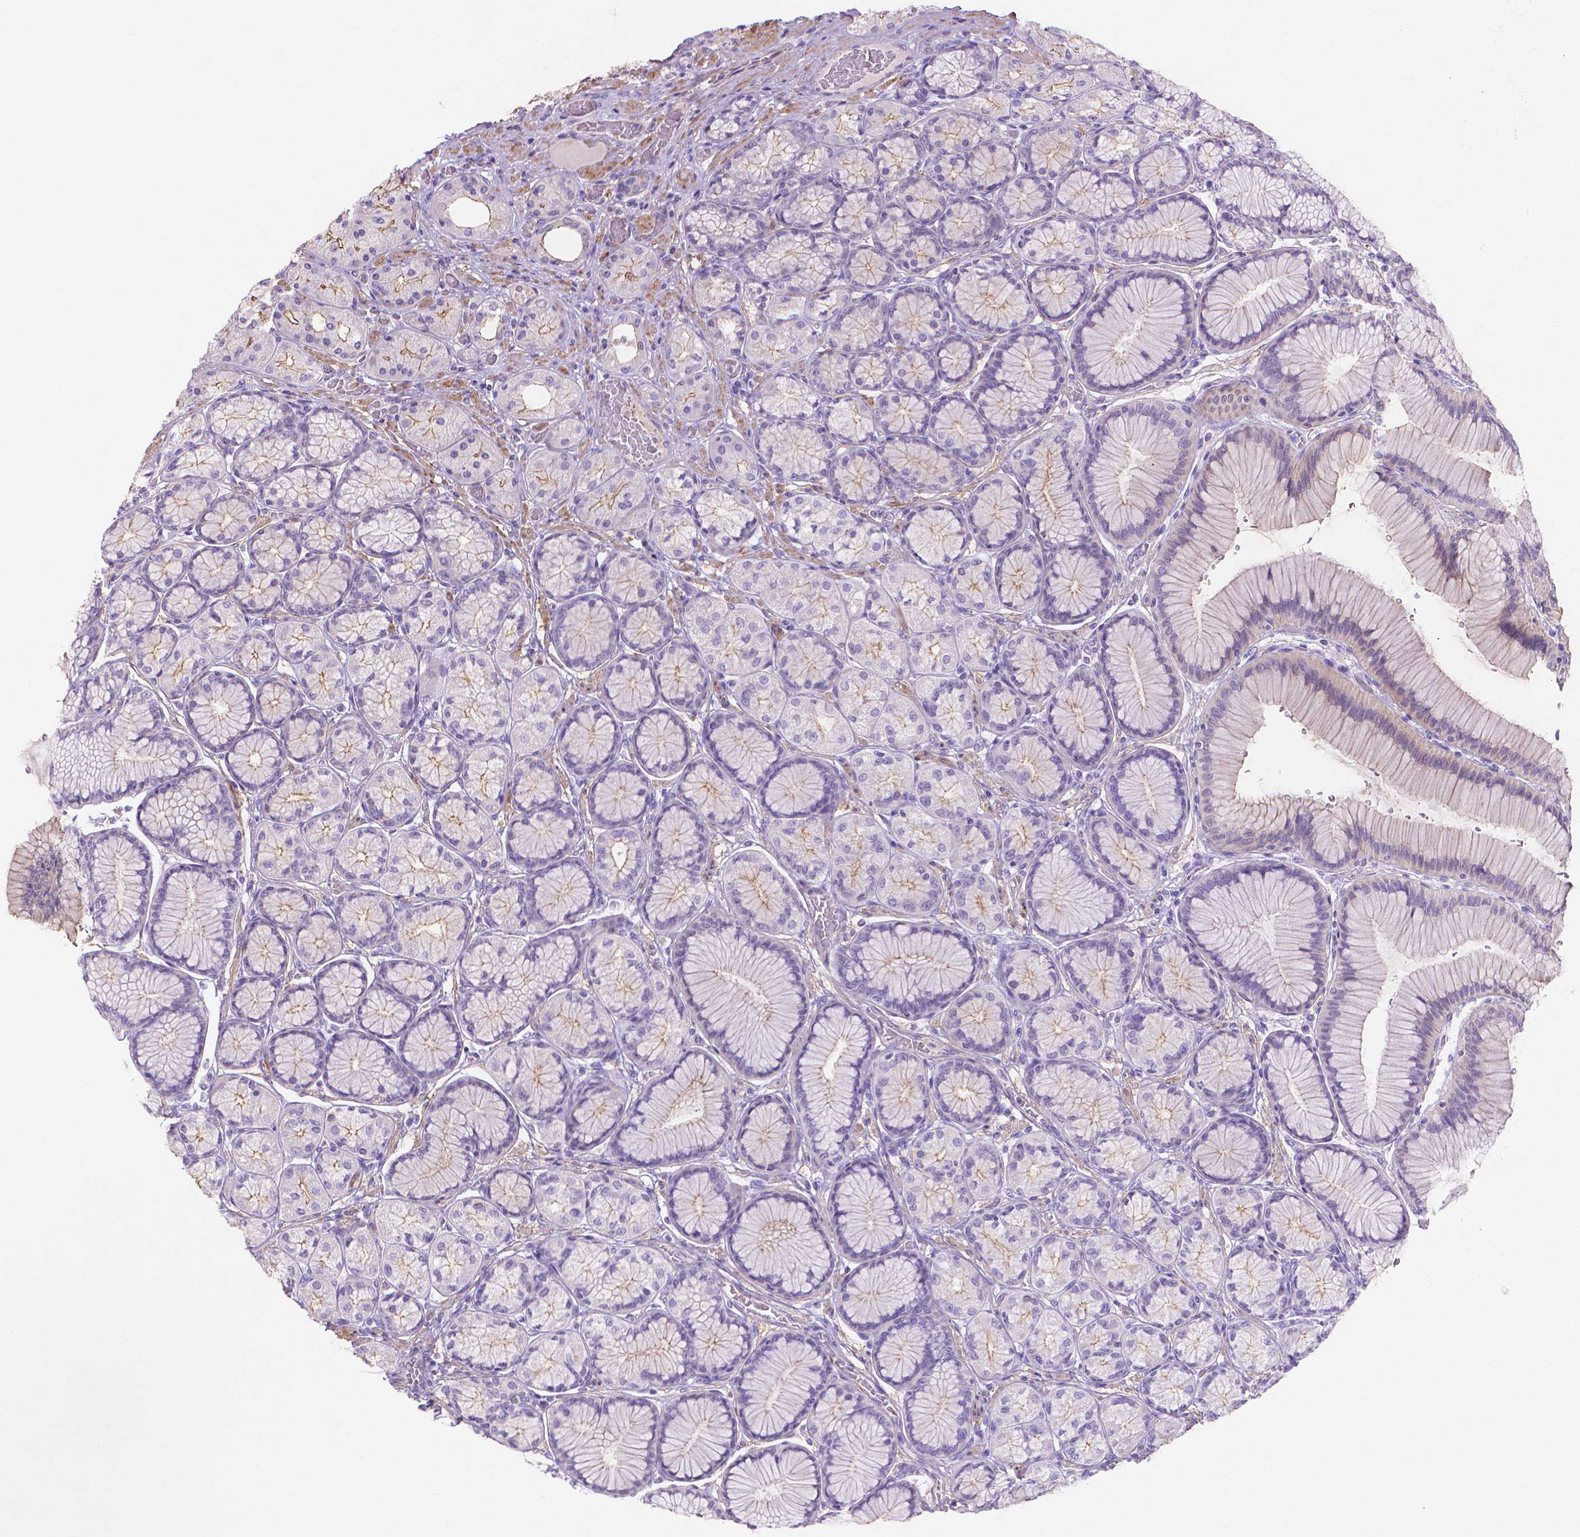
{"staining": {"intensity": "weak", "quantity": "<25%", "location": "cytoplasmic/membranous"}, "tissue": "stomach", "cell_type": "Glandular cells", "image_type": "normal", "snomed": [{"axis": "morphology", "description": "Normal tissue, NOS"}, {"axis": "morphology", "description": "Adenocarcinoma, NOS"}, {"axis": "morphology", "description": "Adenocarcinoma, High grade"}, {"axis": "topography", "description": "Stomach, upper"}, {"axis": "topography", "description": "Stomach"}], "caption": "Glandular cells show no significant protein staining in benign stomach. (DAB IHC visualized using brightfield microscopy, high magnification).", "gene": "MBLAC1", "patient": {"sex": "female", "age": 65}}